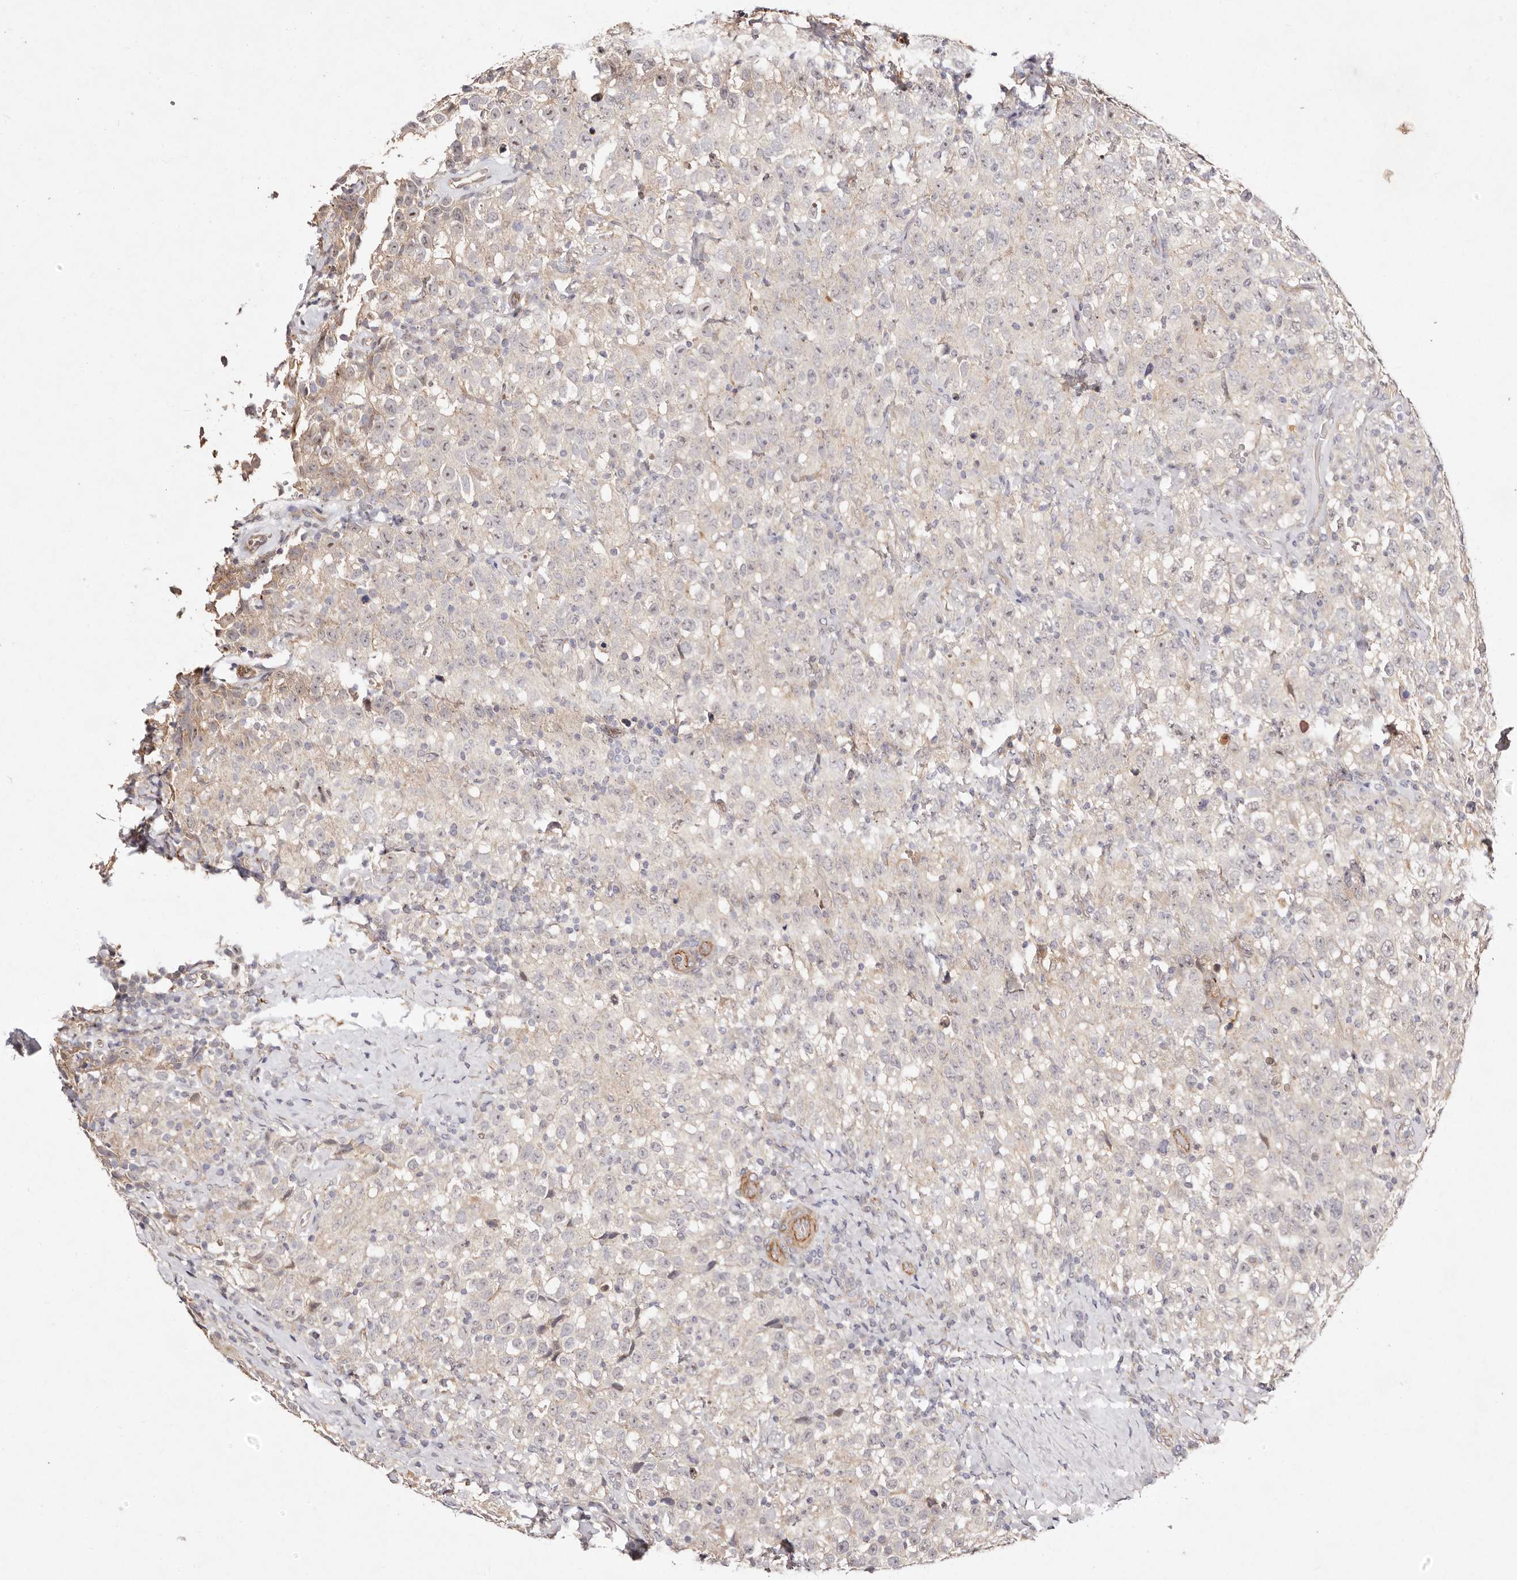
{"staining": {"intensity": "negative", "quantity": "none", "location": "none"}, "tissue": "testis cancer", "cell_type": "Tumor cells", "image_type": "cancer", "snomed": [{"axis": "morphology", "description": "Seminoma, NOS"}, {"axis": "topography", "description": "Testis"}], "caption": "The micrograph displays no staining of tumor cells in testis cancer (seminoma).", "gene": "MTMR11", "patient": {"sex": "male", "age": 41}}